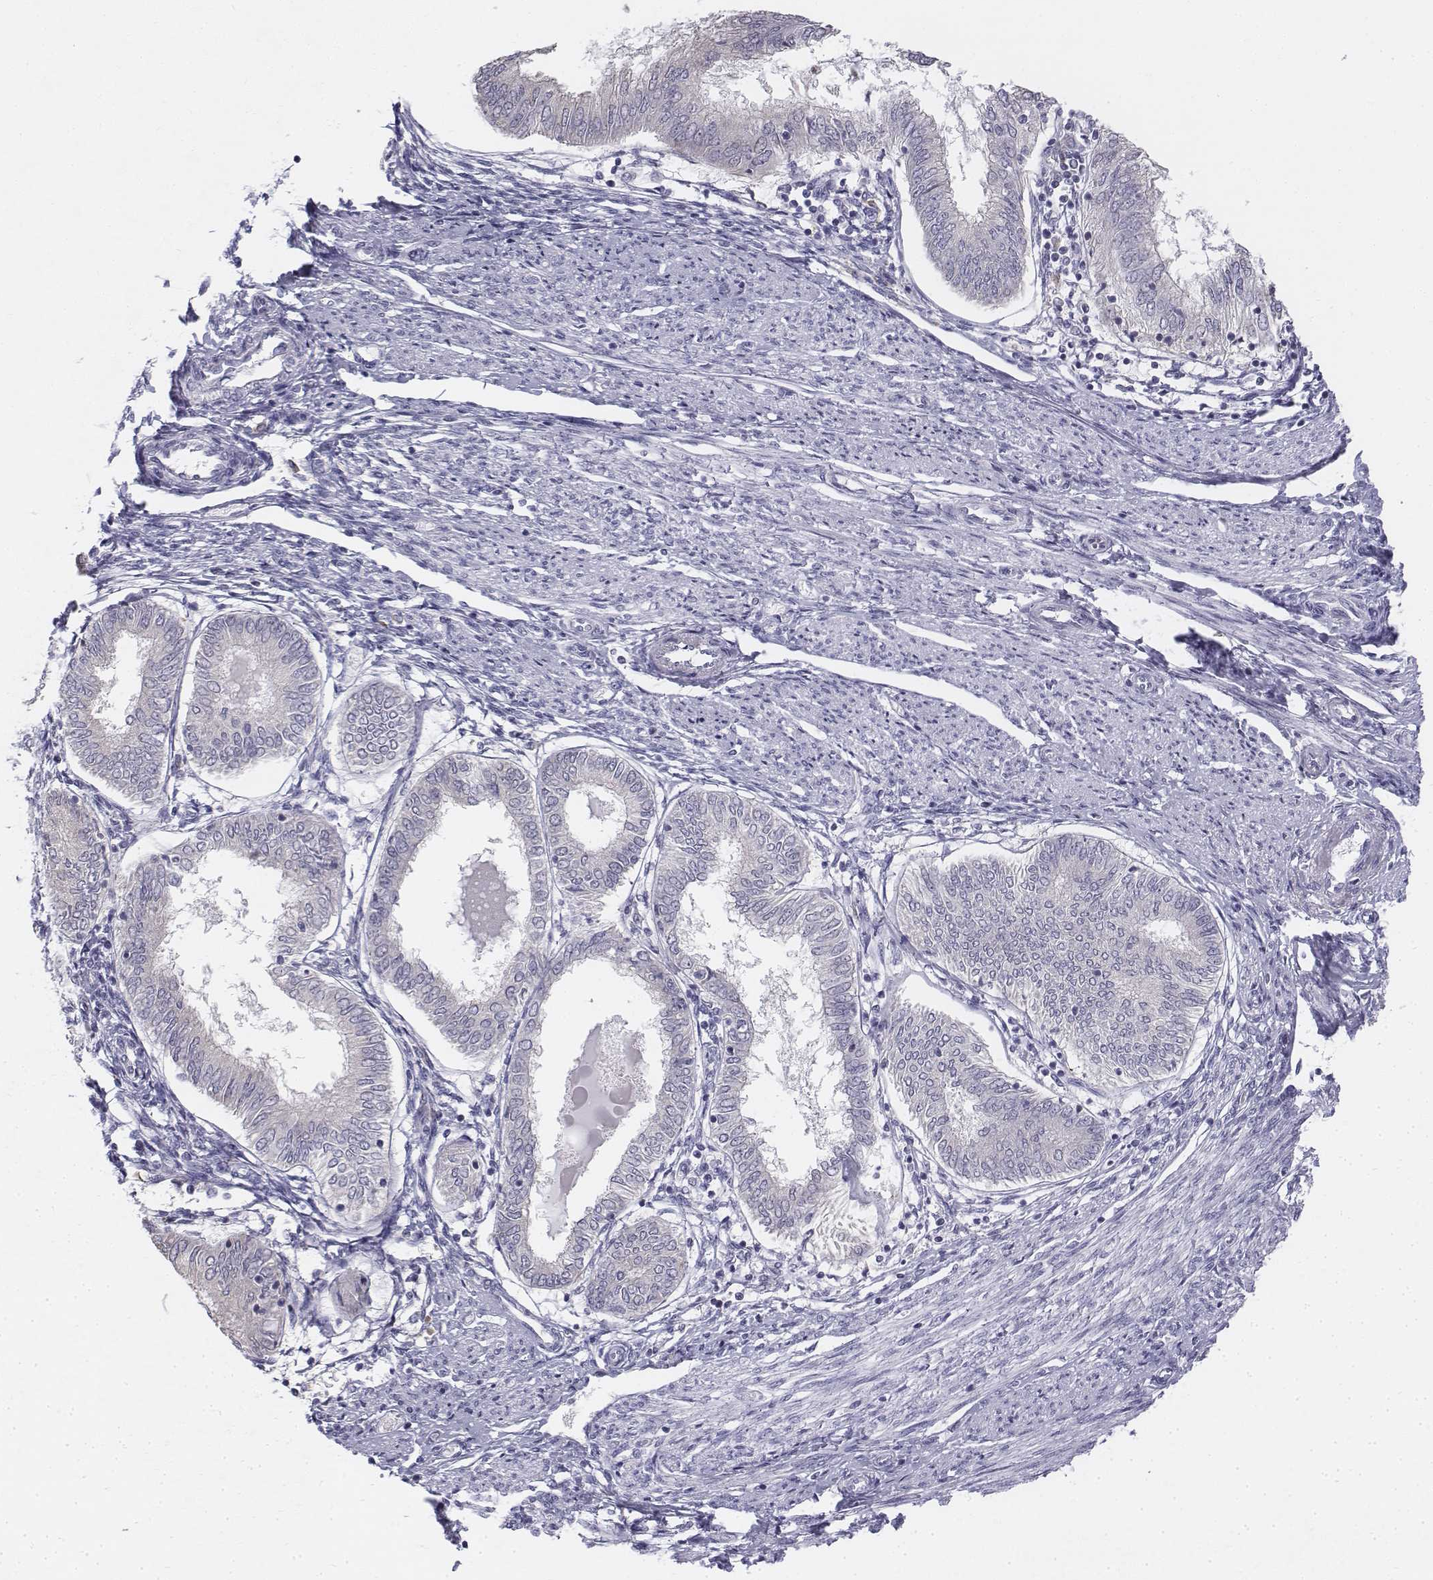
{"staining": {"intensity": "negative", "quantity": "none", "location": "none"}, "tissue": "endometrial cancer", "cell_type": "Tumor cells", "image_type": "cancer", "snomed": [{"axis": "morphology", "description": "Adenocarcinoma, NOS"}, {"axis": "topography", "description": "Endometrium"}], "caption": "Human endometrial adenocarcinoma stained for a protein using immunohistochemistry exhibits no positivity in tumor cells.", "gene": "PENK", "patient": {"sex": "female", "age": 68}}